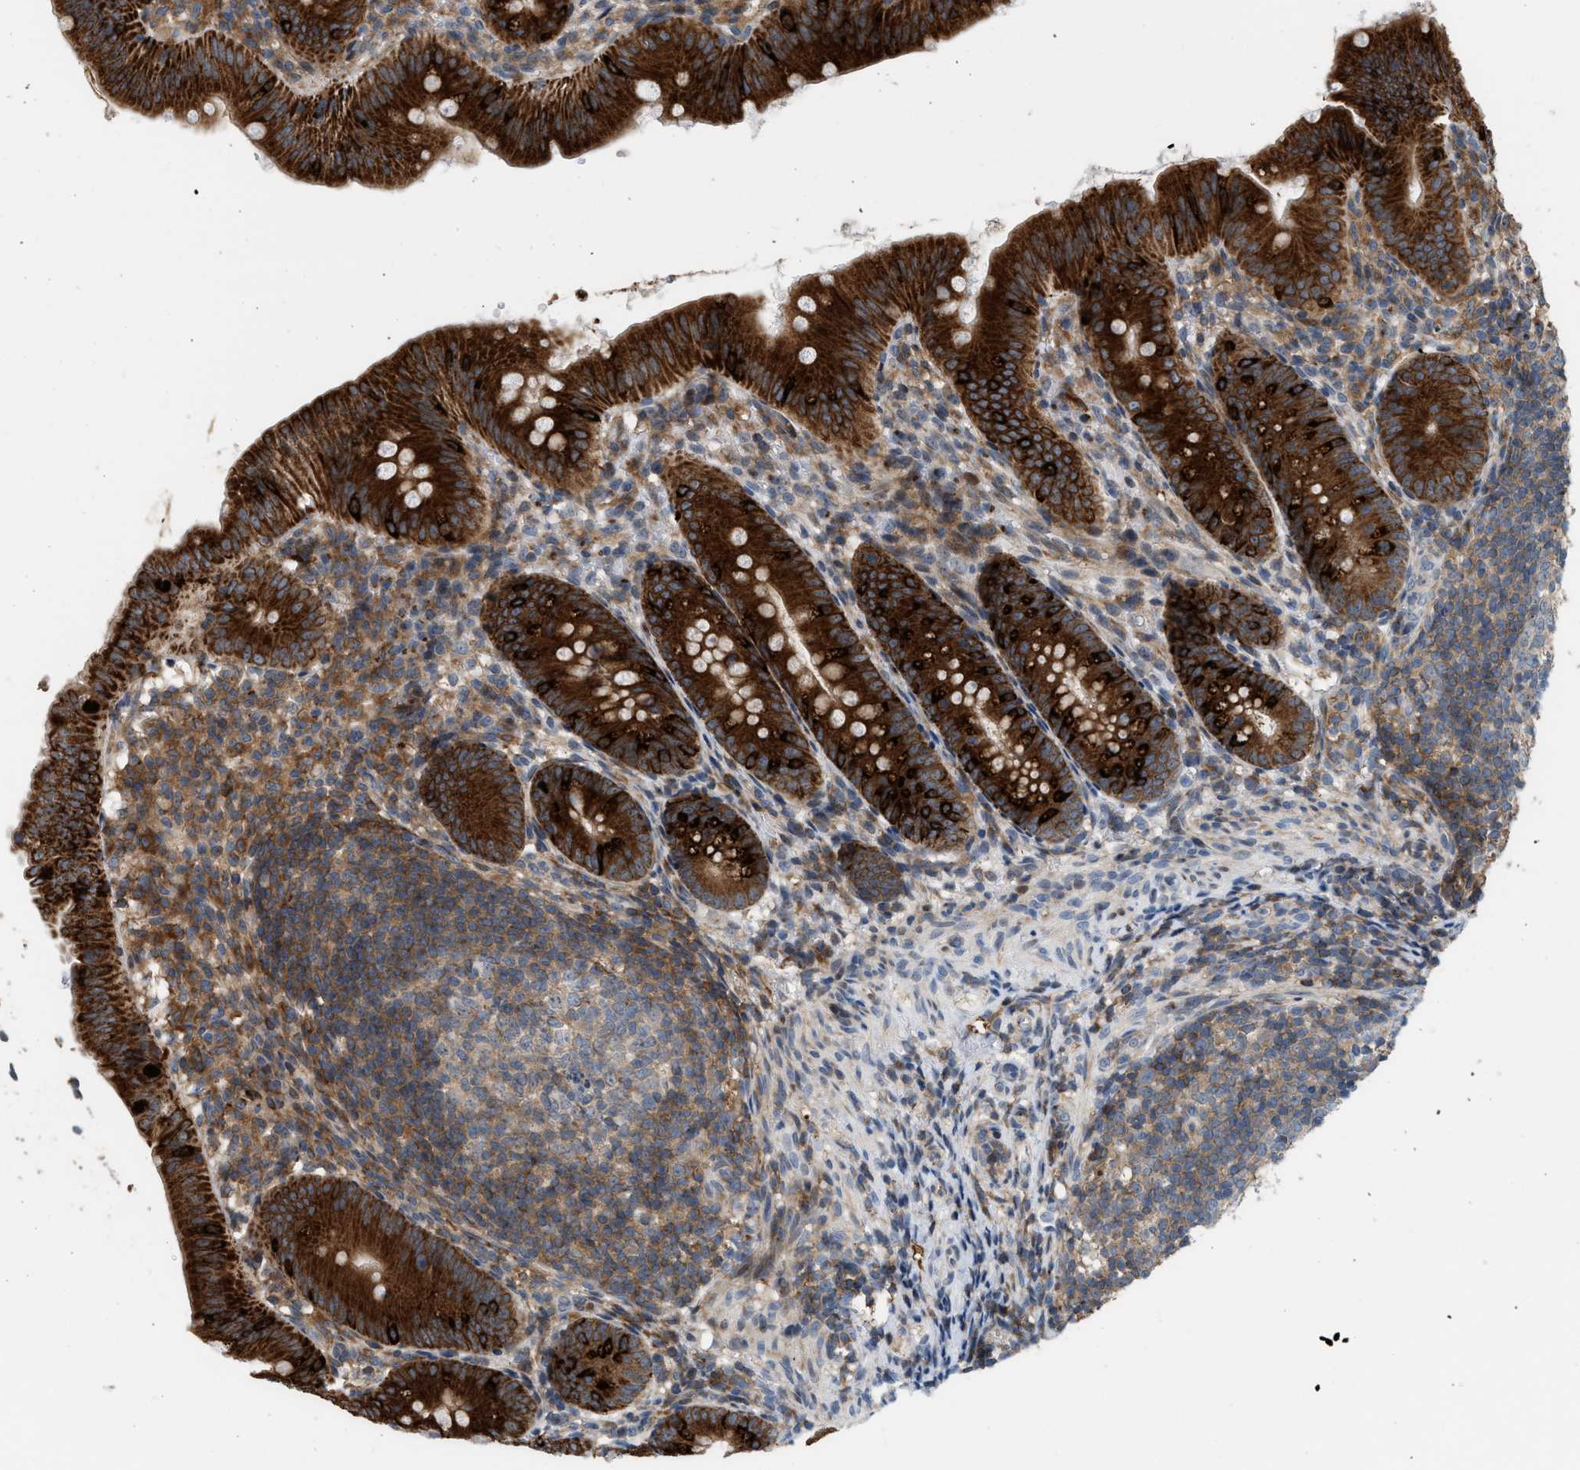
{"staining": {"intensity": "strong", "quantity": ">75%", "location": "cytoplasmic/membranous"}, "tissue": "appendix", "cell_type": "Glandular cells", "image_type": "normal", "snomed": [{"axis": "morphology", "description": "Normal tissue, NOS"}, {"axis": "topography", "description": "Appendix"}], "caption": "The immunohistochemical stain shows strong cytoplasmic/membranous positivity in glandular cells of normal appendix.", "gene": "DIPK1A", "patient": {"sex": "male", "age": 1}}